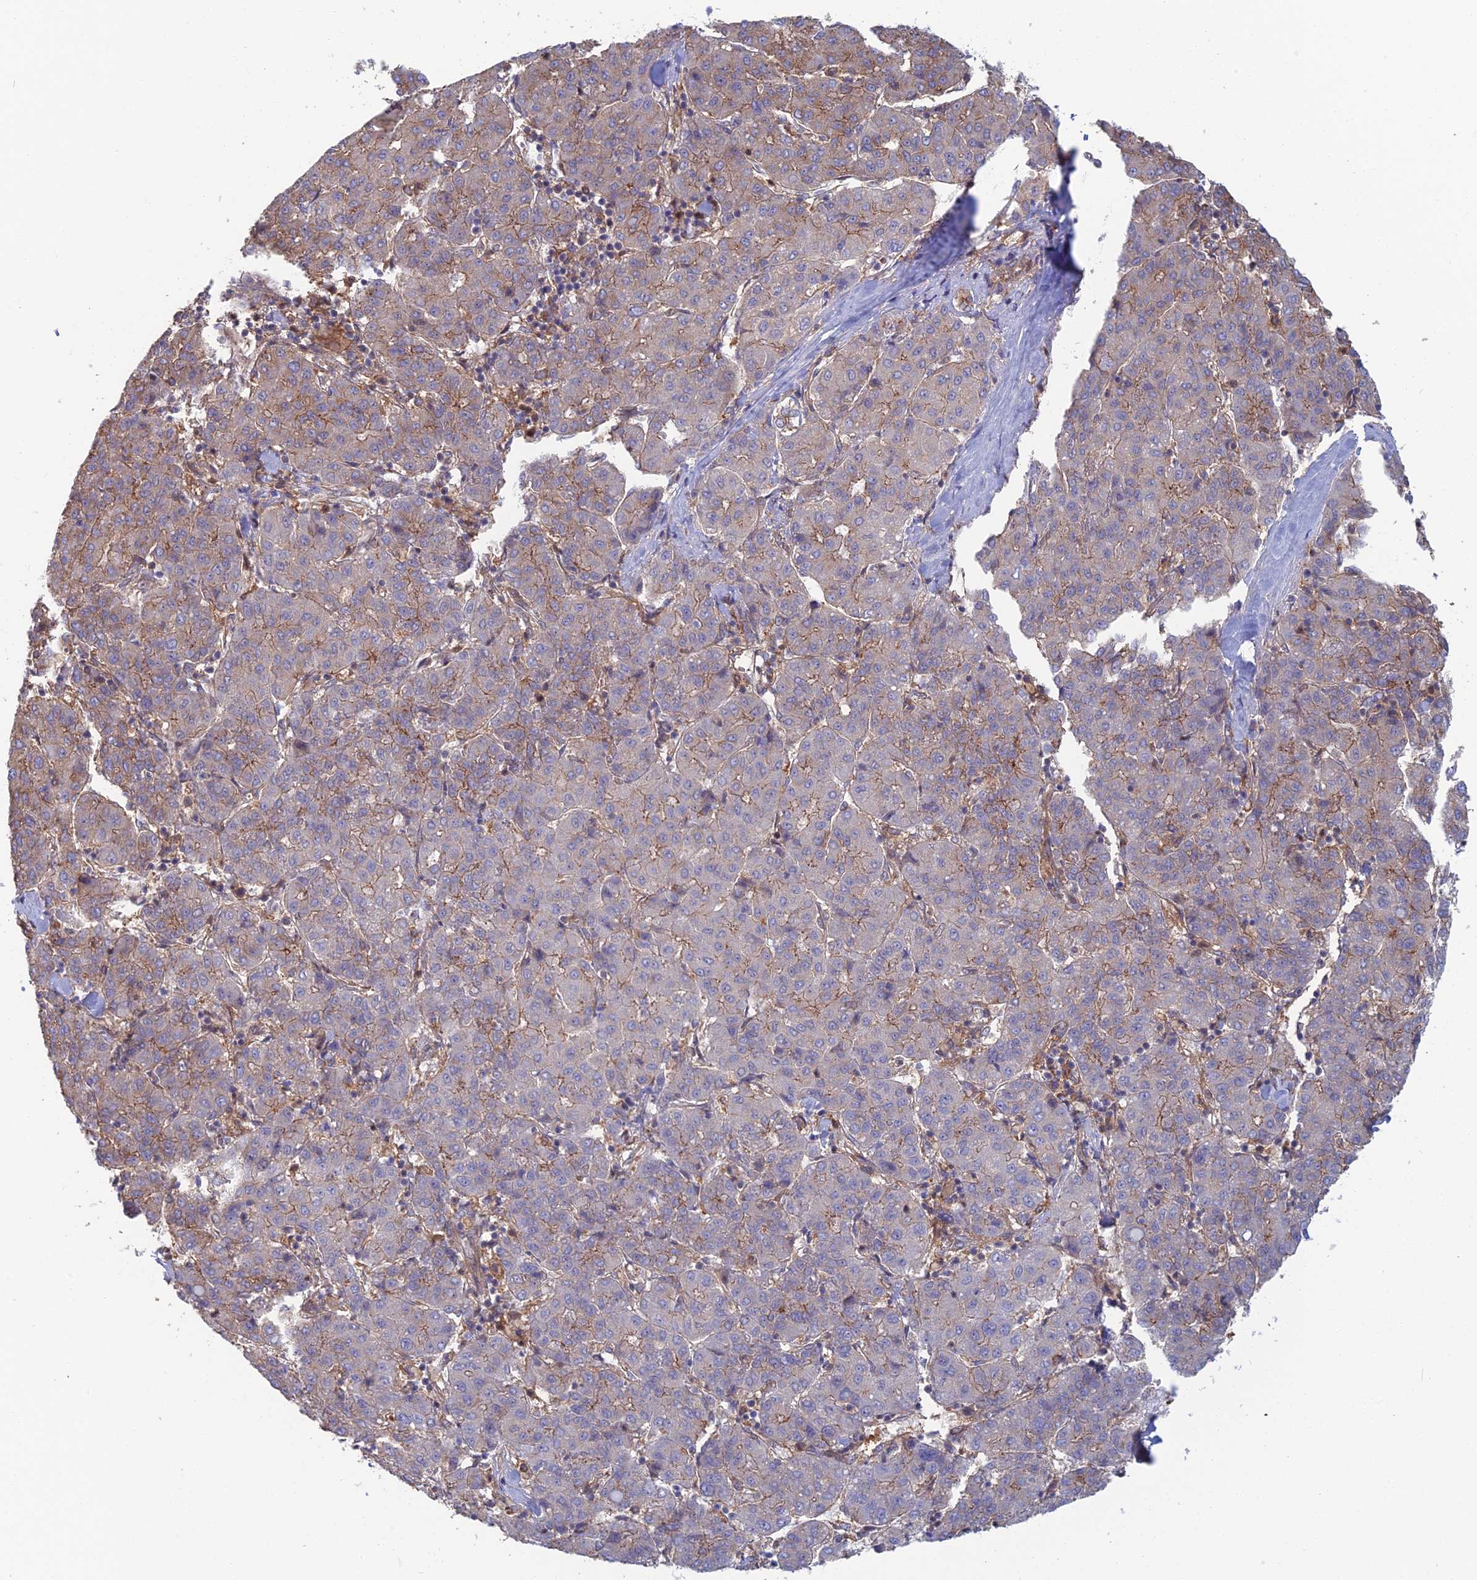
{"staining": {"intensity": "moderate", "quantity": "<25%", "location": "cytoplasmic/membranous"}, "tissue": "liver cancer", "cell_type": "Tumor cells", "image_type": "cancer", "snomed": [{"axis": "morphology", "description": "Carcinoma, Hepatocellular, NOS"}, {"axis": "topography", "description": "Liver"}], "caption": "This image displays liver cancer stained with immunohistochemistry (IHC) to label a protein in brown. The cytoplasmic/membranous of tumor cells show moderate positivity for the protein. Nuclei are counter-stained blue.", "gene": "ABHD1", "patient": {"sex": "male", "age": 65}}